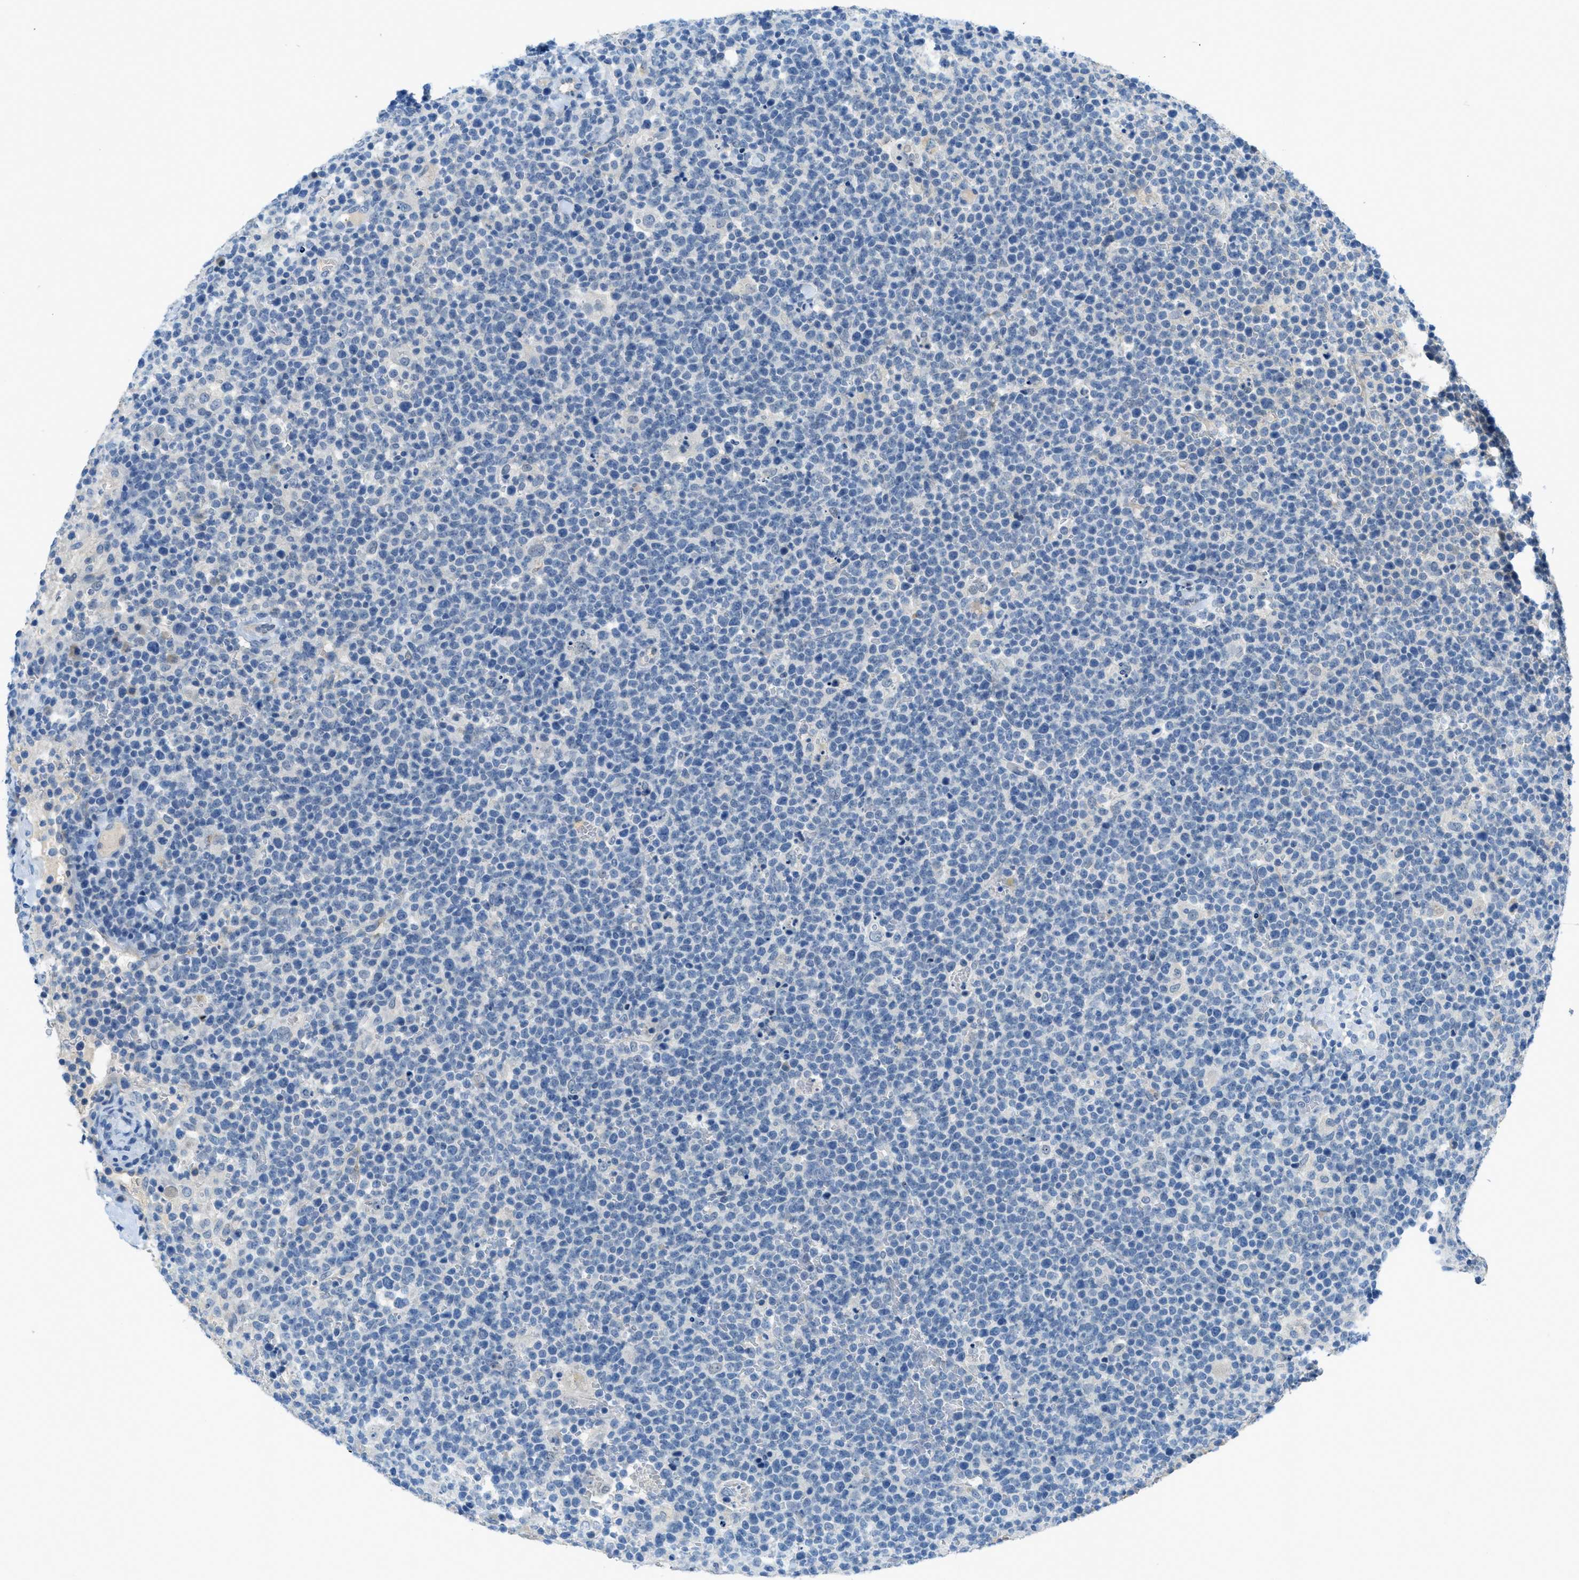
{"staining": {"intensity": "negative", "quantity": "none", "location": "none"}, "tissue": "lymphoma", "cell_type": "Tumor cells", "image_type": "cancer", "snomed": [{"axis": "morphology", "description": "Malignant lymphoma, non-Hodgkin's type, High grade"}, {"axis": "topography", "description": "Lymph node"}], "caption": "Image shows no protein expression in tumor cells of malignant lymphoma, non-Hodgkin's type (high-grade) tissue. The staining was performed using DAB (3,3'-diaminobenzidine) to visualize the protein expression in brown, while the nuclei were stained in blue with hematoxylin (Magnification: 20x).", "gene": "KLHL8", "patient": {"sex": "male", "age": 61}}